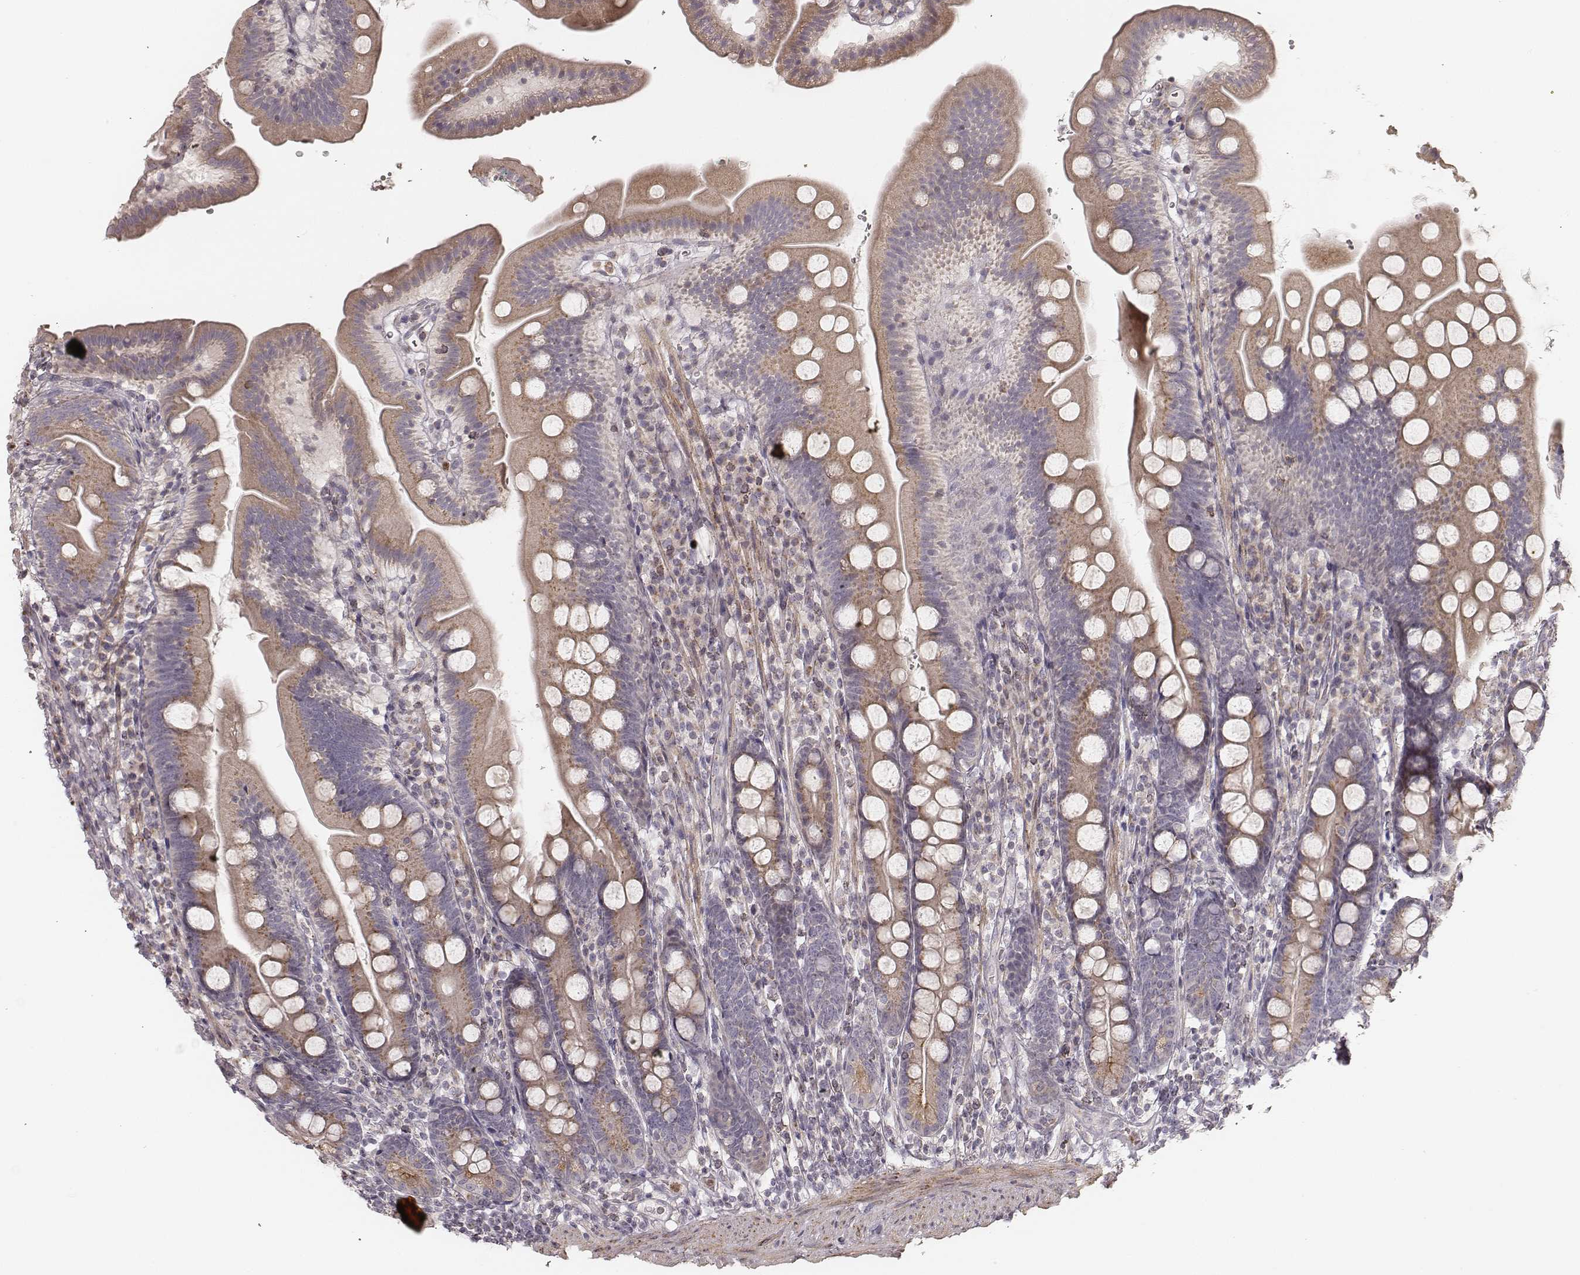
{"staining": {"intensity": "weak", "quantity": ">75%", "location": "cytoplasmic/membranous"}, "tissue": "duodenum", "cell_type": "Glandular cells", "image_type": "normal", "snomed": [{"axis": "morphology", "description": "Normal tissue, NOS"}, {"axis": "topography", "description": "Duodenum"}], "caption": "IHC photomicrograph of normal duodenum: duodenum stained using immunohistochemistry (IHC) shows low levels of weak protein expression localized specifically in the cytoplasmic/membranous of glandular cells, appearing as a cytoplasmic/membranous brown color.", "gene": "ABCA7", "patient": {"sex": "female", "age": 67}}